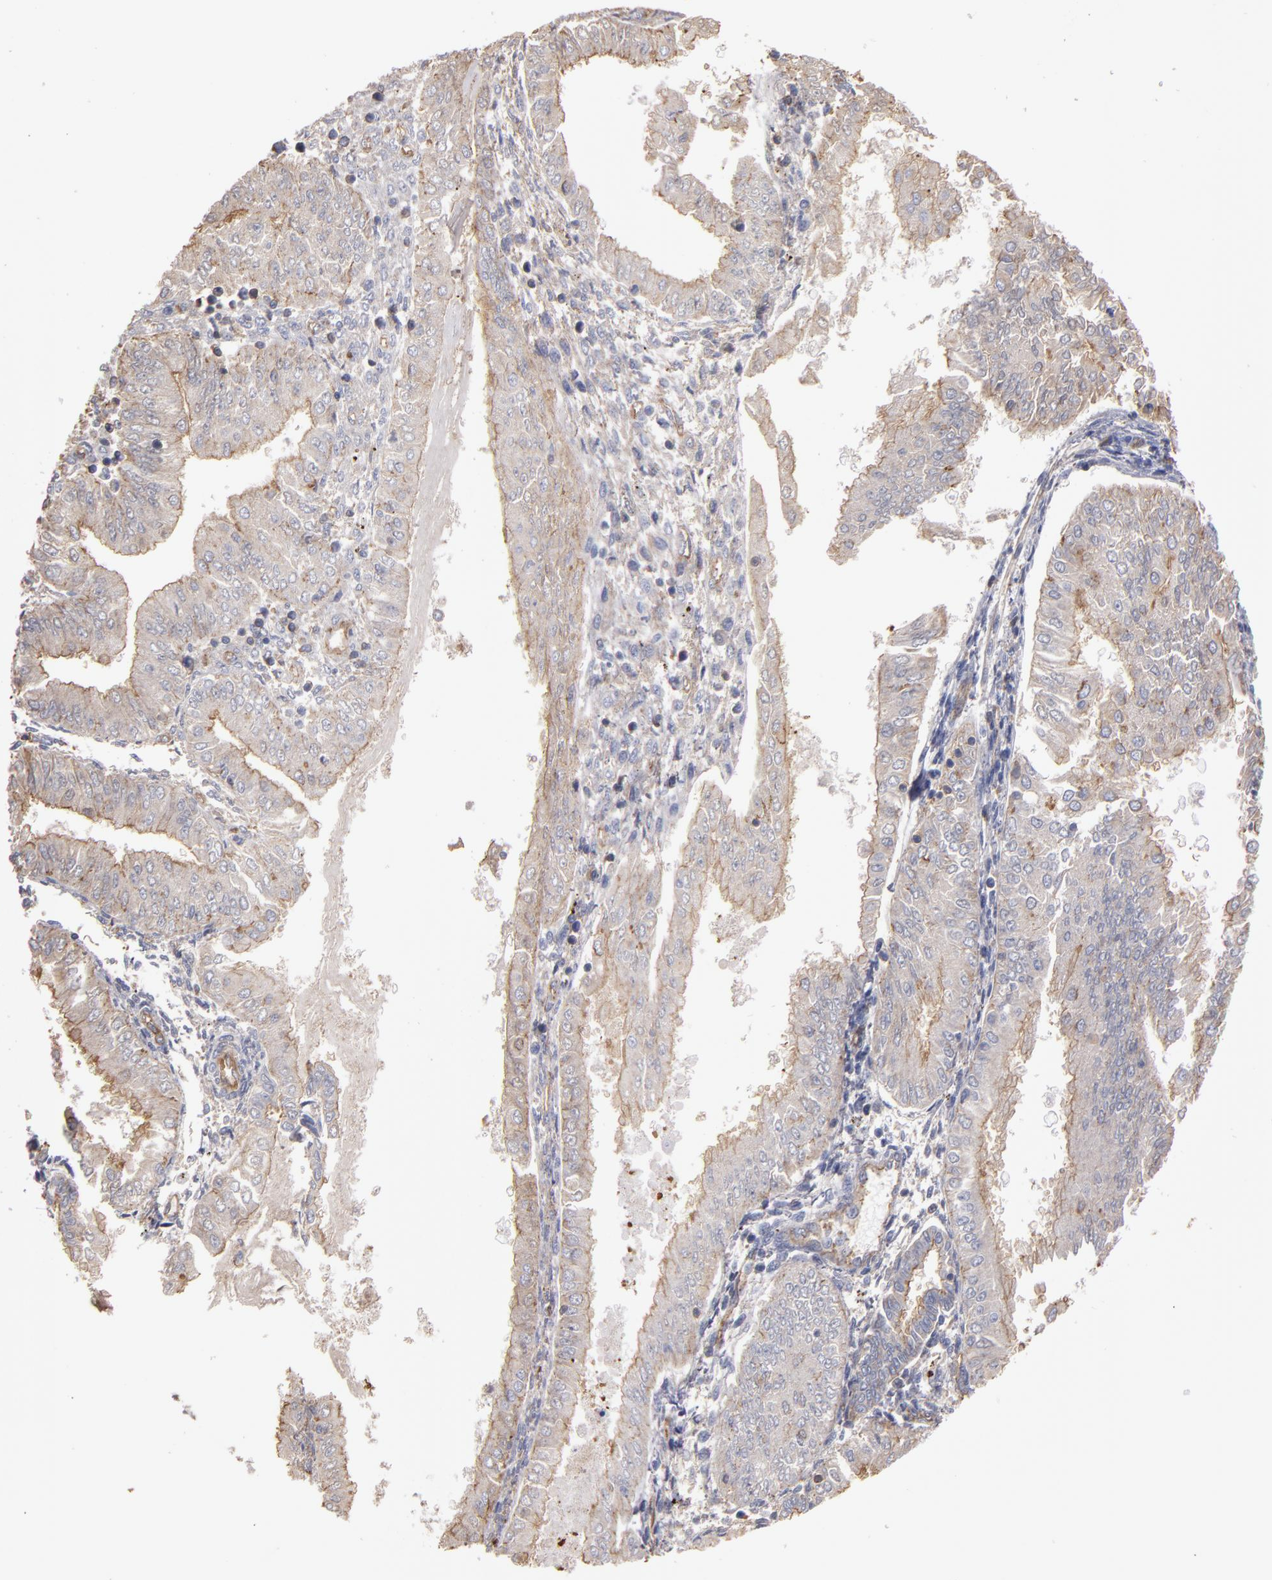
{"staining": {"intensity": "weak", "quantity": "25%-75%", "location": "cytoplasmic/membranous"}, "tissue": "endometrial cancer", "cell_type": "Tumor cells", "image_type": "cancer", "snomed": [{"axis": "morphology", "description": "Adenocarcinoma, NOS"}, {"axis": "topography", "description": "Endometrium"}], "caption": "Tumor cells display low levels of weak cytoplasmic/membranous staining in approximately 25%-75% of cells in human endometrial cancer.", "gene": "ESYT2", "patient": {"sex": "female", "age": 53}}